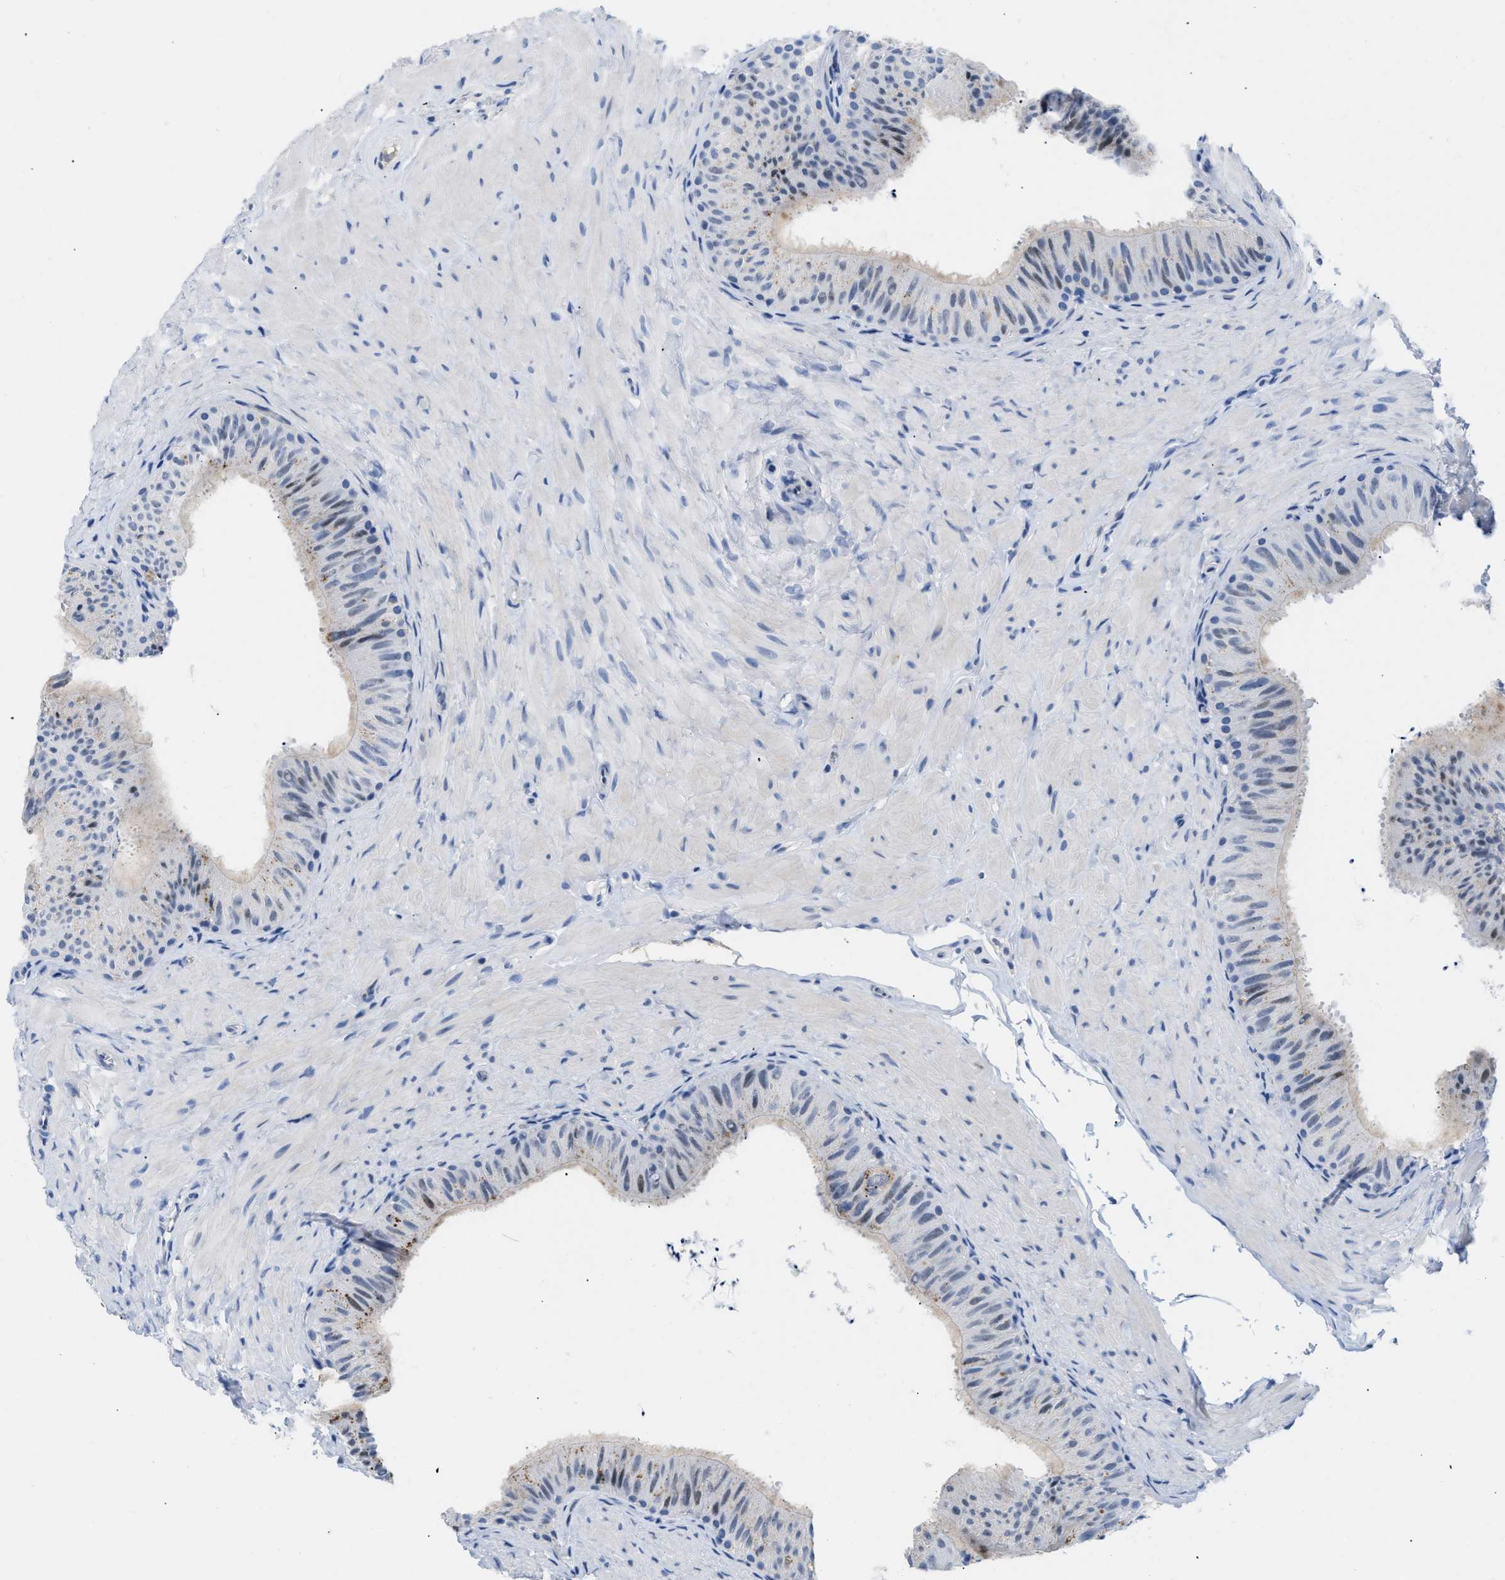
{"staining": {"intensity": "negative", "quantity": "none", "location": "none"}, "tissue": "epididymis", "cell_type": "Glandular cells", "image_type": "normal", "snomed": [{"axis": "morphology", "description": "Normal tissue, NOS"}, {"axis": "topography", "description": "Epididymis"}], "caption": "Glandular cells show no significant protein expression in benign epididymis. (DAB IHC, high magnification).", "gene": "BOLL", "patient": {"sex": "male", "age": 34}}